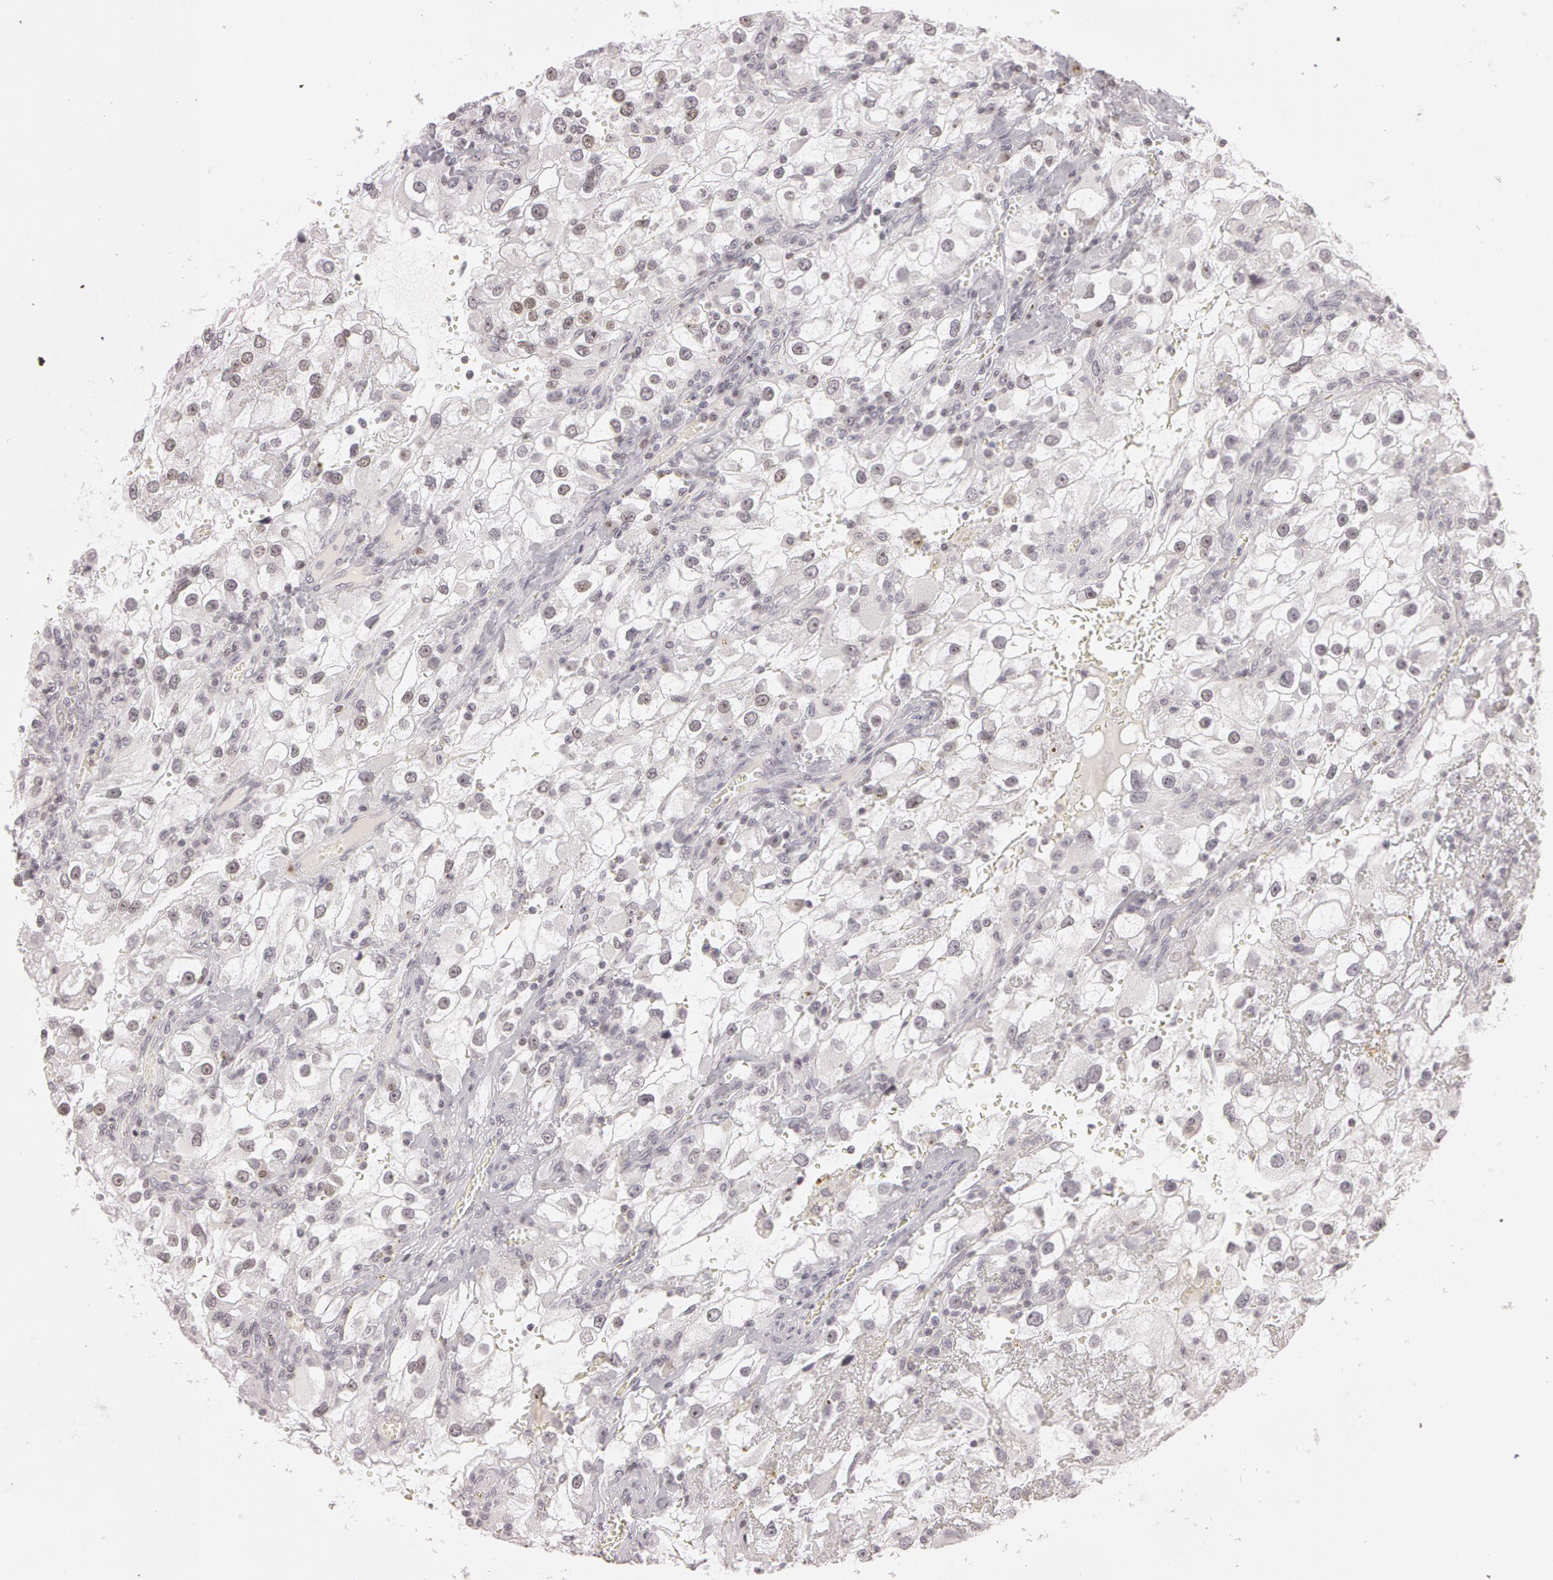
{"staining": {"intensity": "negative", "quantity": "none", "location": "none"}, "tissue": "renal cancer", "cell_type": "Tumor cells", "image_type": "cancer", "snomed": [{"axis": "morphology", "description": "Adenocarcinoma, NOS"}, {"axis": "topography", "description": "Kidney"}], "caption": "Protein analysis of adenocarcinoma (renal) displays no significant expression in tumor cells.", "gene": "FBL", "patient": {"sex": "female", "age": 52}}